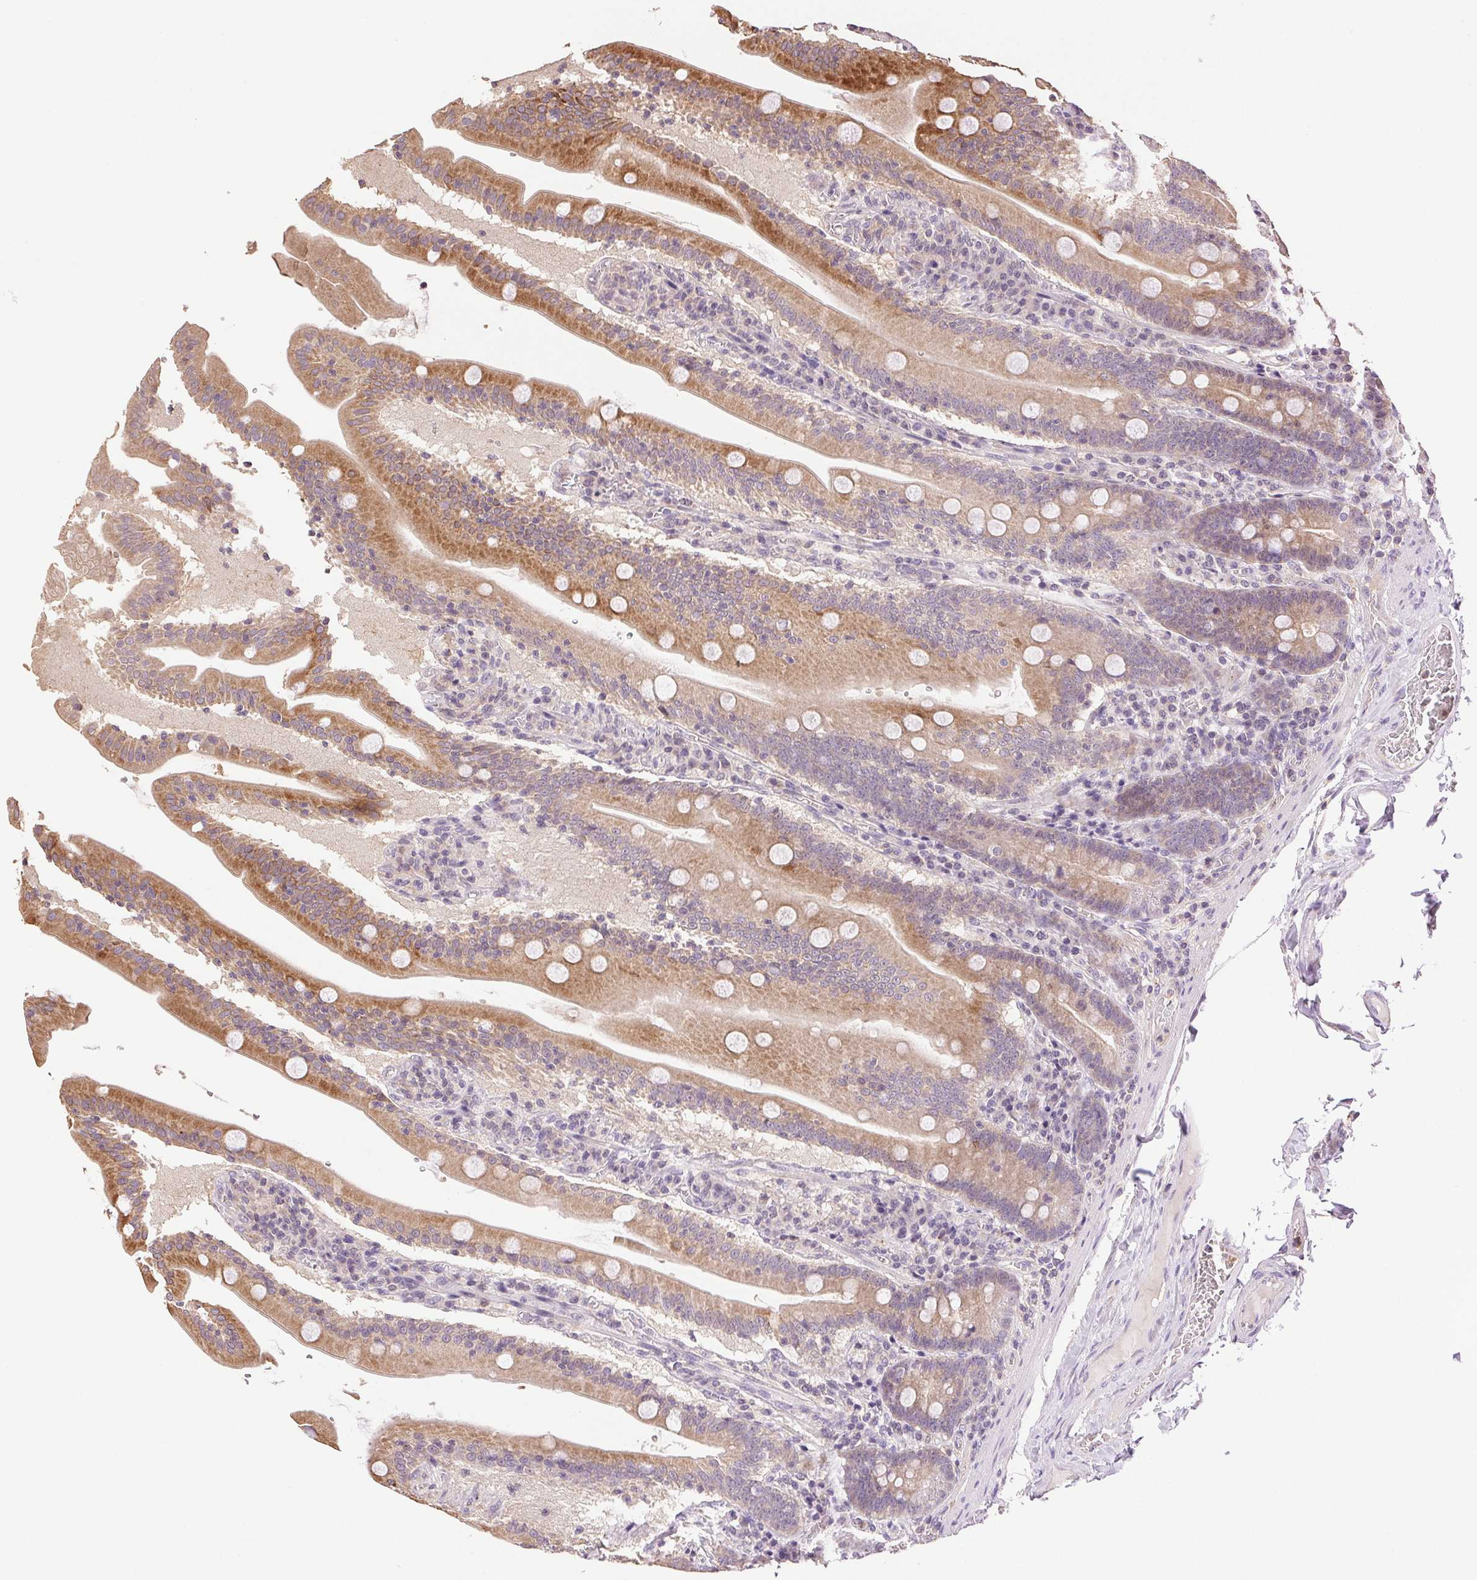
{"staining": {"intensity": "moderate", "quantity": "25%-75%", "location": "cytoplasmic/membranous"}, "tissue": "small intestine", "cell_type": "Glandular cells", "image_type": "normal", "snomed": [{"axis": "morphology", "description": "Normal tissue, NOS"}, {"axis": "topography", "description": "Small intestine"}], "caption": "This micrograph exhibits immunohistochemistry (IHC) staining of unremarkable human small intestine, with medium moderate cytoplasmic/membranous positivity in approximately 25%-75% of glandular cells.", "gene": "TMEM253", "patient": {"sex": "male", "age": 37}}